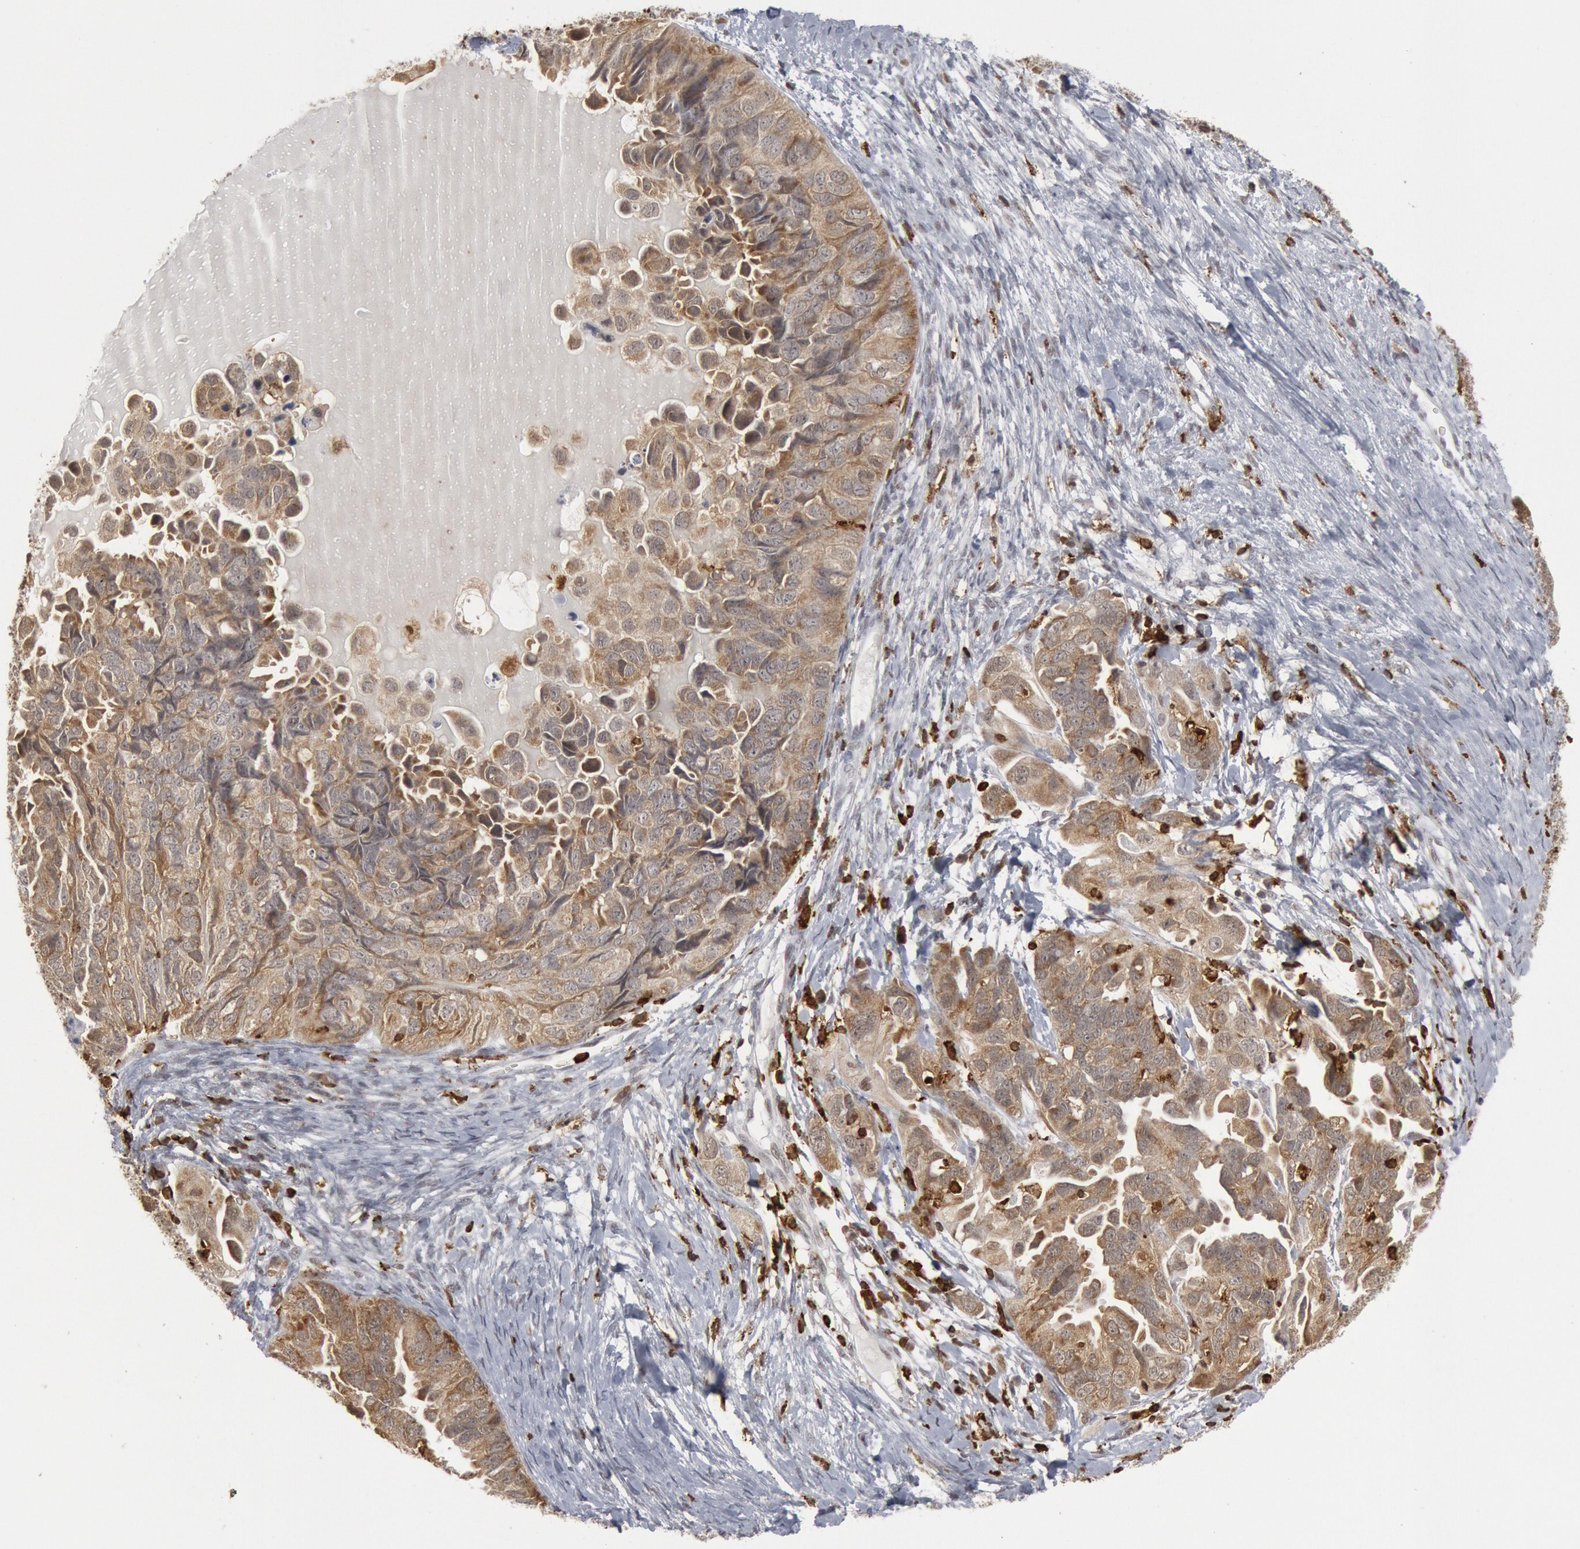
{"staining": {"intensity": "moderate", "quantity": ">75%", "location": "cytoplasmic/membranous"}, "tissue": "ovarian cancer", "cell_type": "Tumor cells", "image_type": "cancer", "snomed": [{"axis": "morphology", "description": "Cystadenocarcinoma, serous, NOS"}, {"axis": "topography", "description": "Ovary"}], "caption": "Human serous cystadenocarcinoma (ovarian) stained with a brown dye shows moderate cytoplasmic/membranous positive positivity in approximately >75% of tumor cells.", "gene": "PTPN6", "patient": {"sex": "female", "age": 82}}